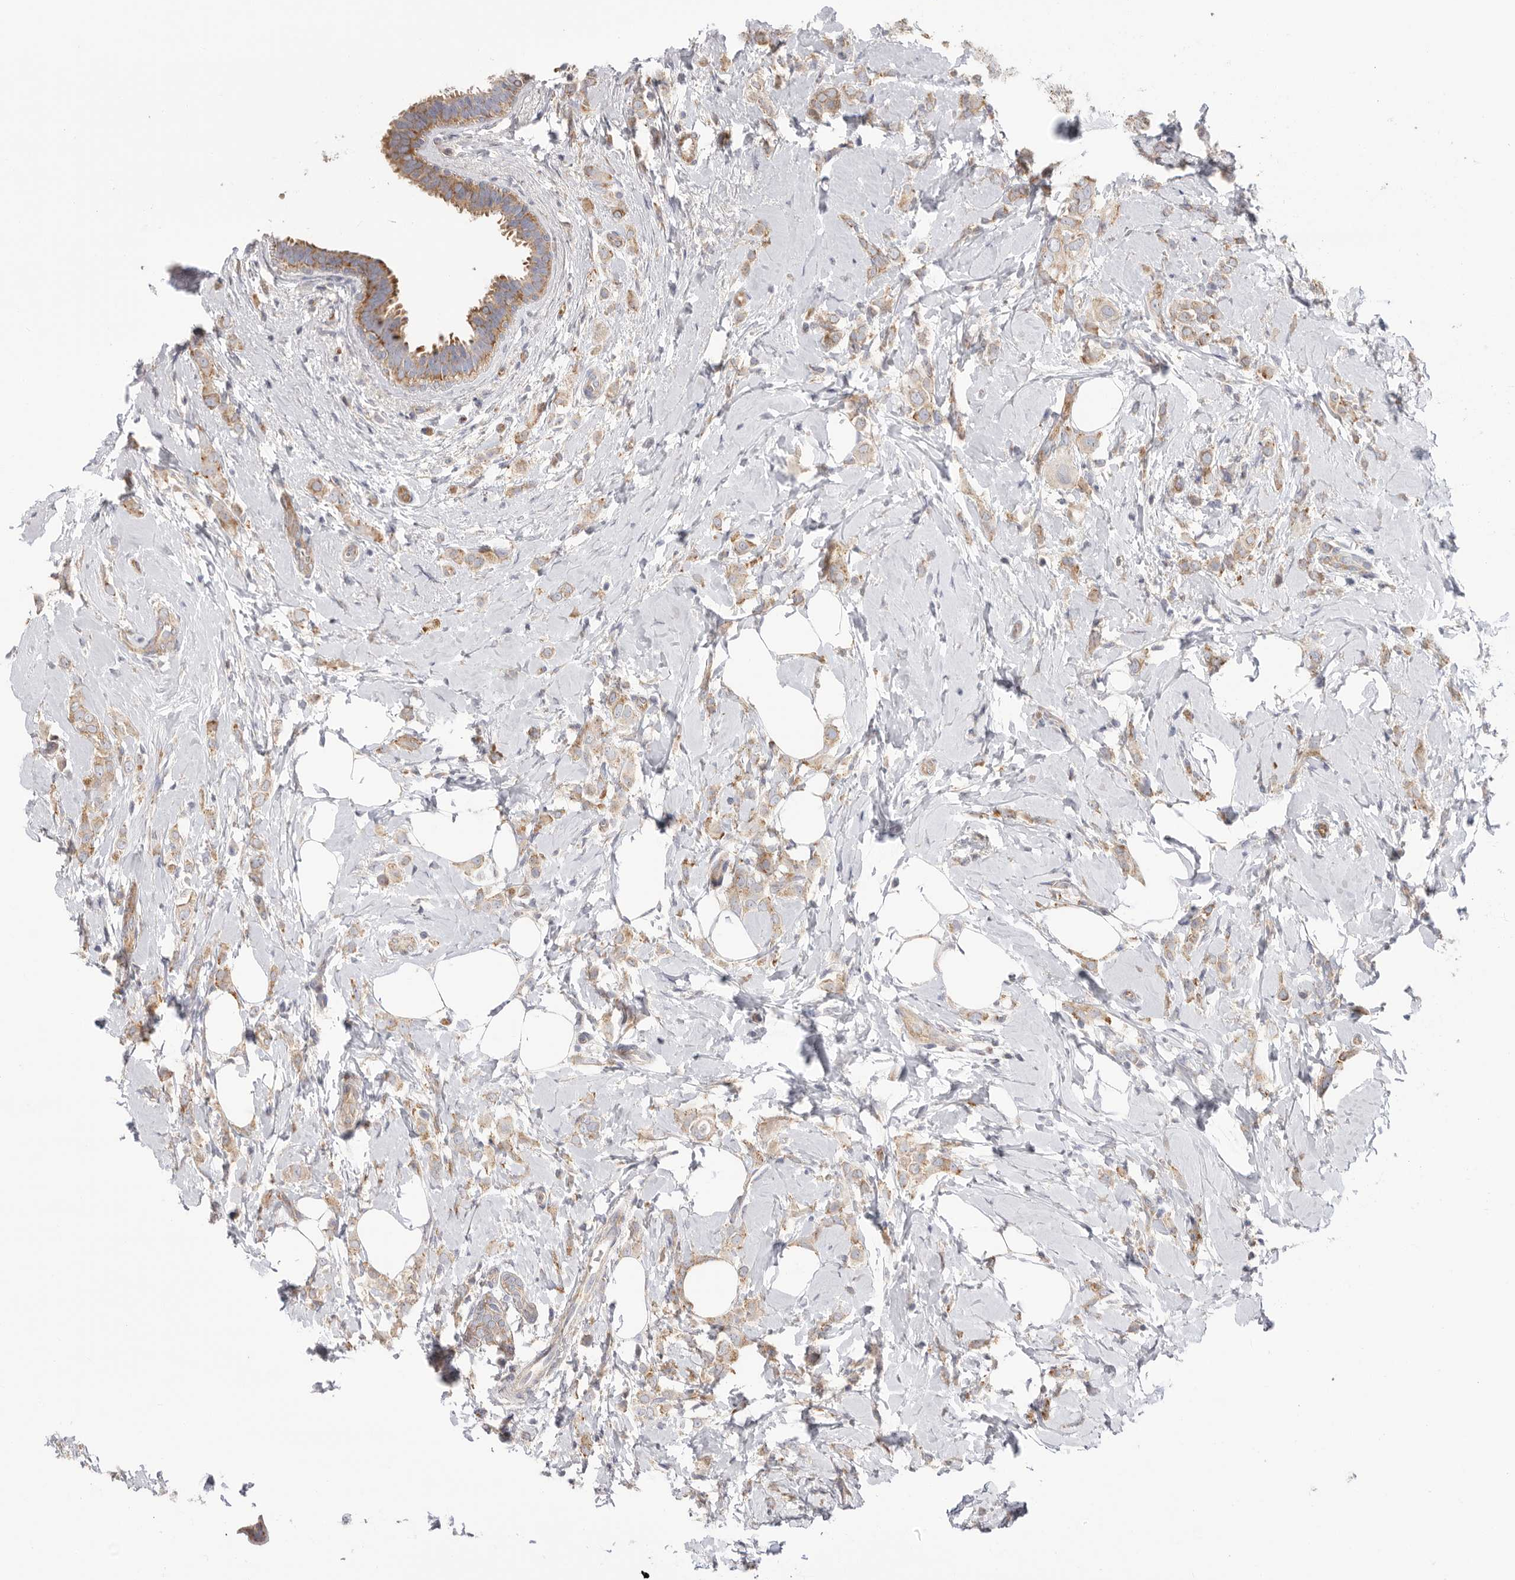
{"staining": {"intensity": "moderate", "quantity": ">75%", "location": "cytoplasmic/membranous"}, "tissue": "breast cancer", "cell_type": "Tumor cells", "image_type": "cancer", "snomed": [{"axis": "morphology", "description": "Lobular carcinoma"}, {"axis": "topography", "description": "Breast"}], "caption": "Breast cancer was stained to show a protein in brown. There is medium levels of moderate cytoplasmic/membranous expression in approximately >75% of tumor cells.", "gene": "SERBP1", "patient": {"sex": "female", "age": 47}}